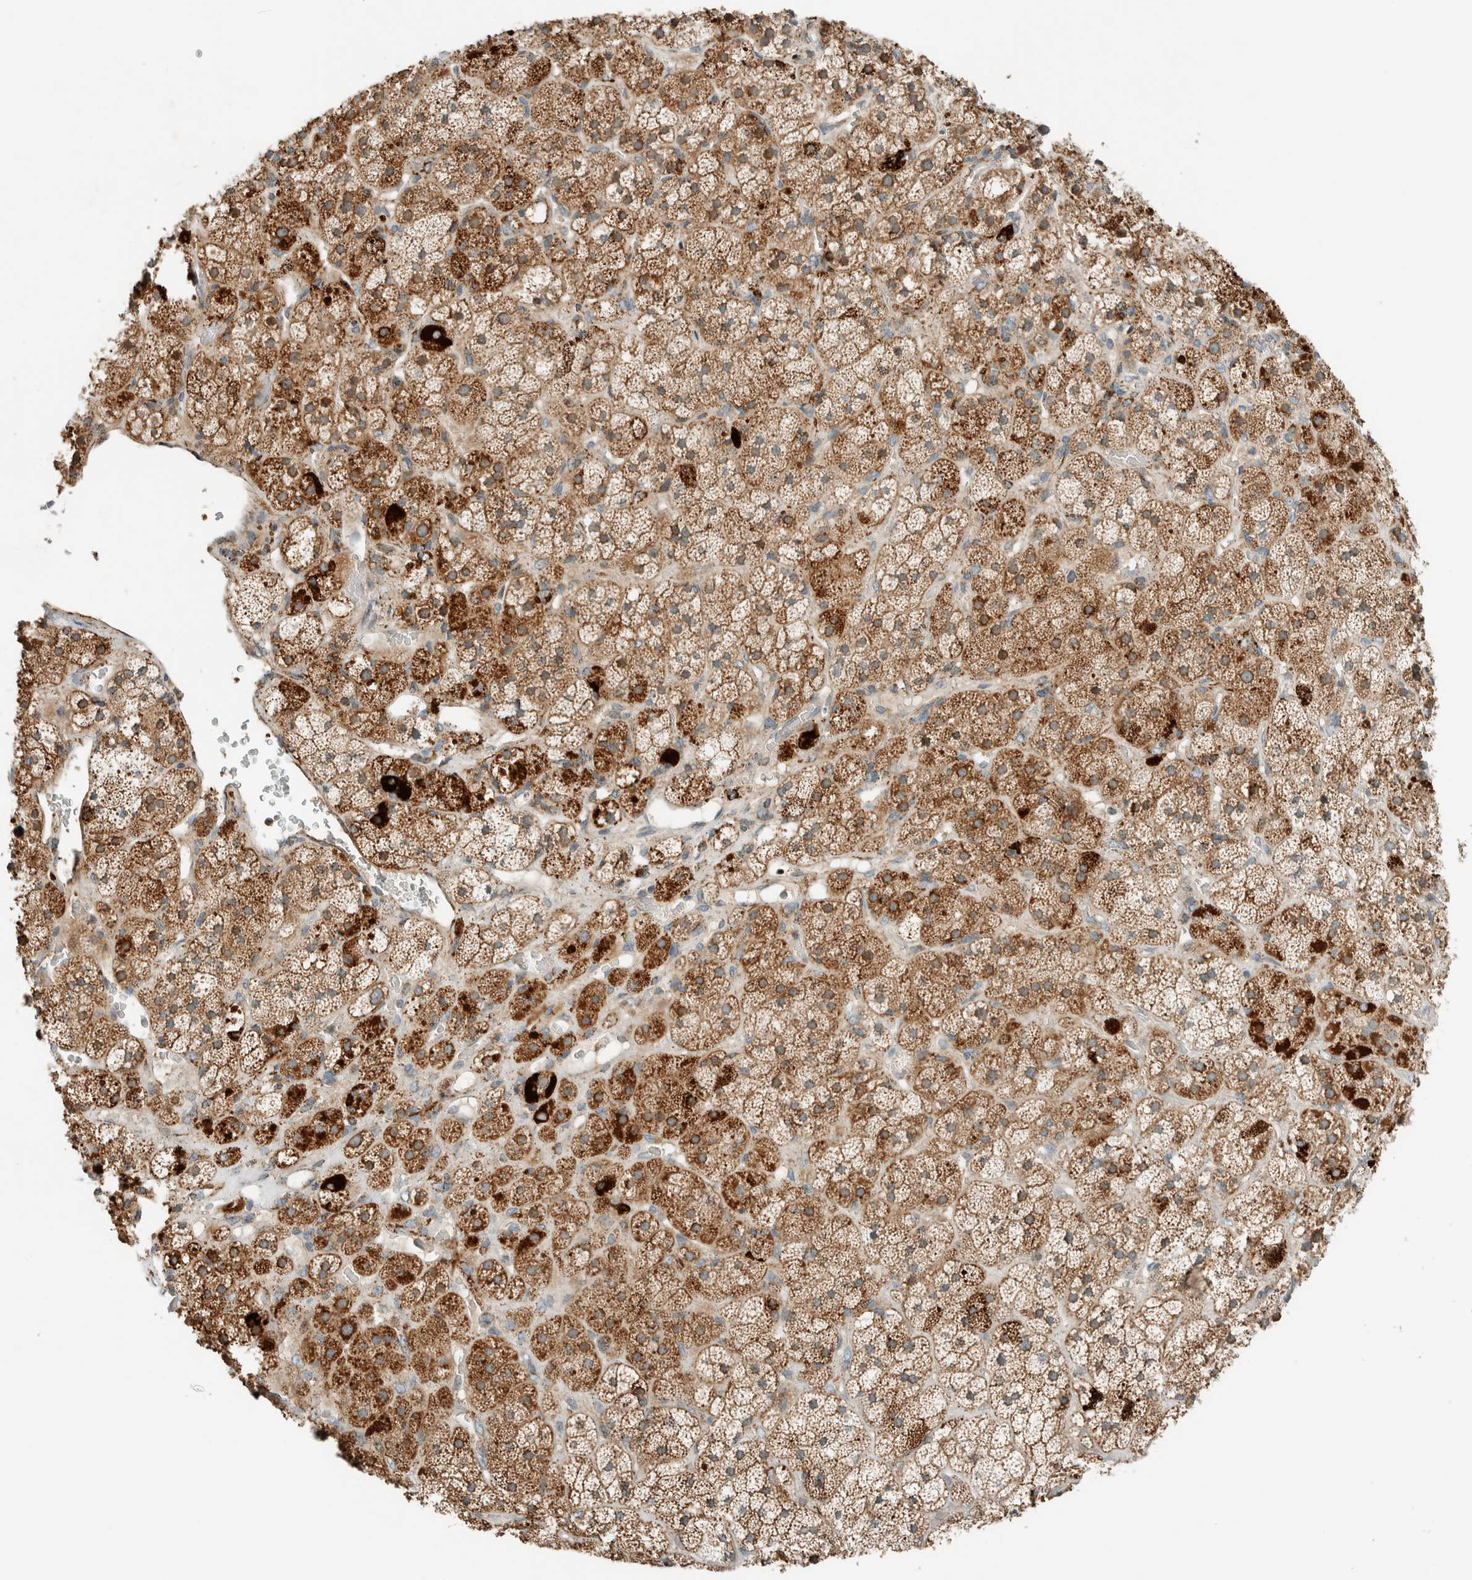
{"staining": {"intensity": "strong", "quantity": "25%-75%", "location": "cytoplasmic/membranous"}, "tissue": "adrenal gland", "cell_type": "Glandular cells", "image_type": "normal", "snomed": [{"axis": "morphology", "description": "Normal tissue, NOS"}, {"axis": "topography", "description": "Adrenal gland"}], "caption": "This is an image of immunohistochemistry (IHC) staining of unremarkable adrenal gland, which shows strong expression in the cytoplasmic/membranous of glandular cells.", "gene": "SPAG5", "patient": {"sex": "male", "age": 57}}